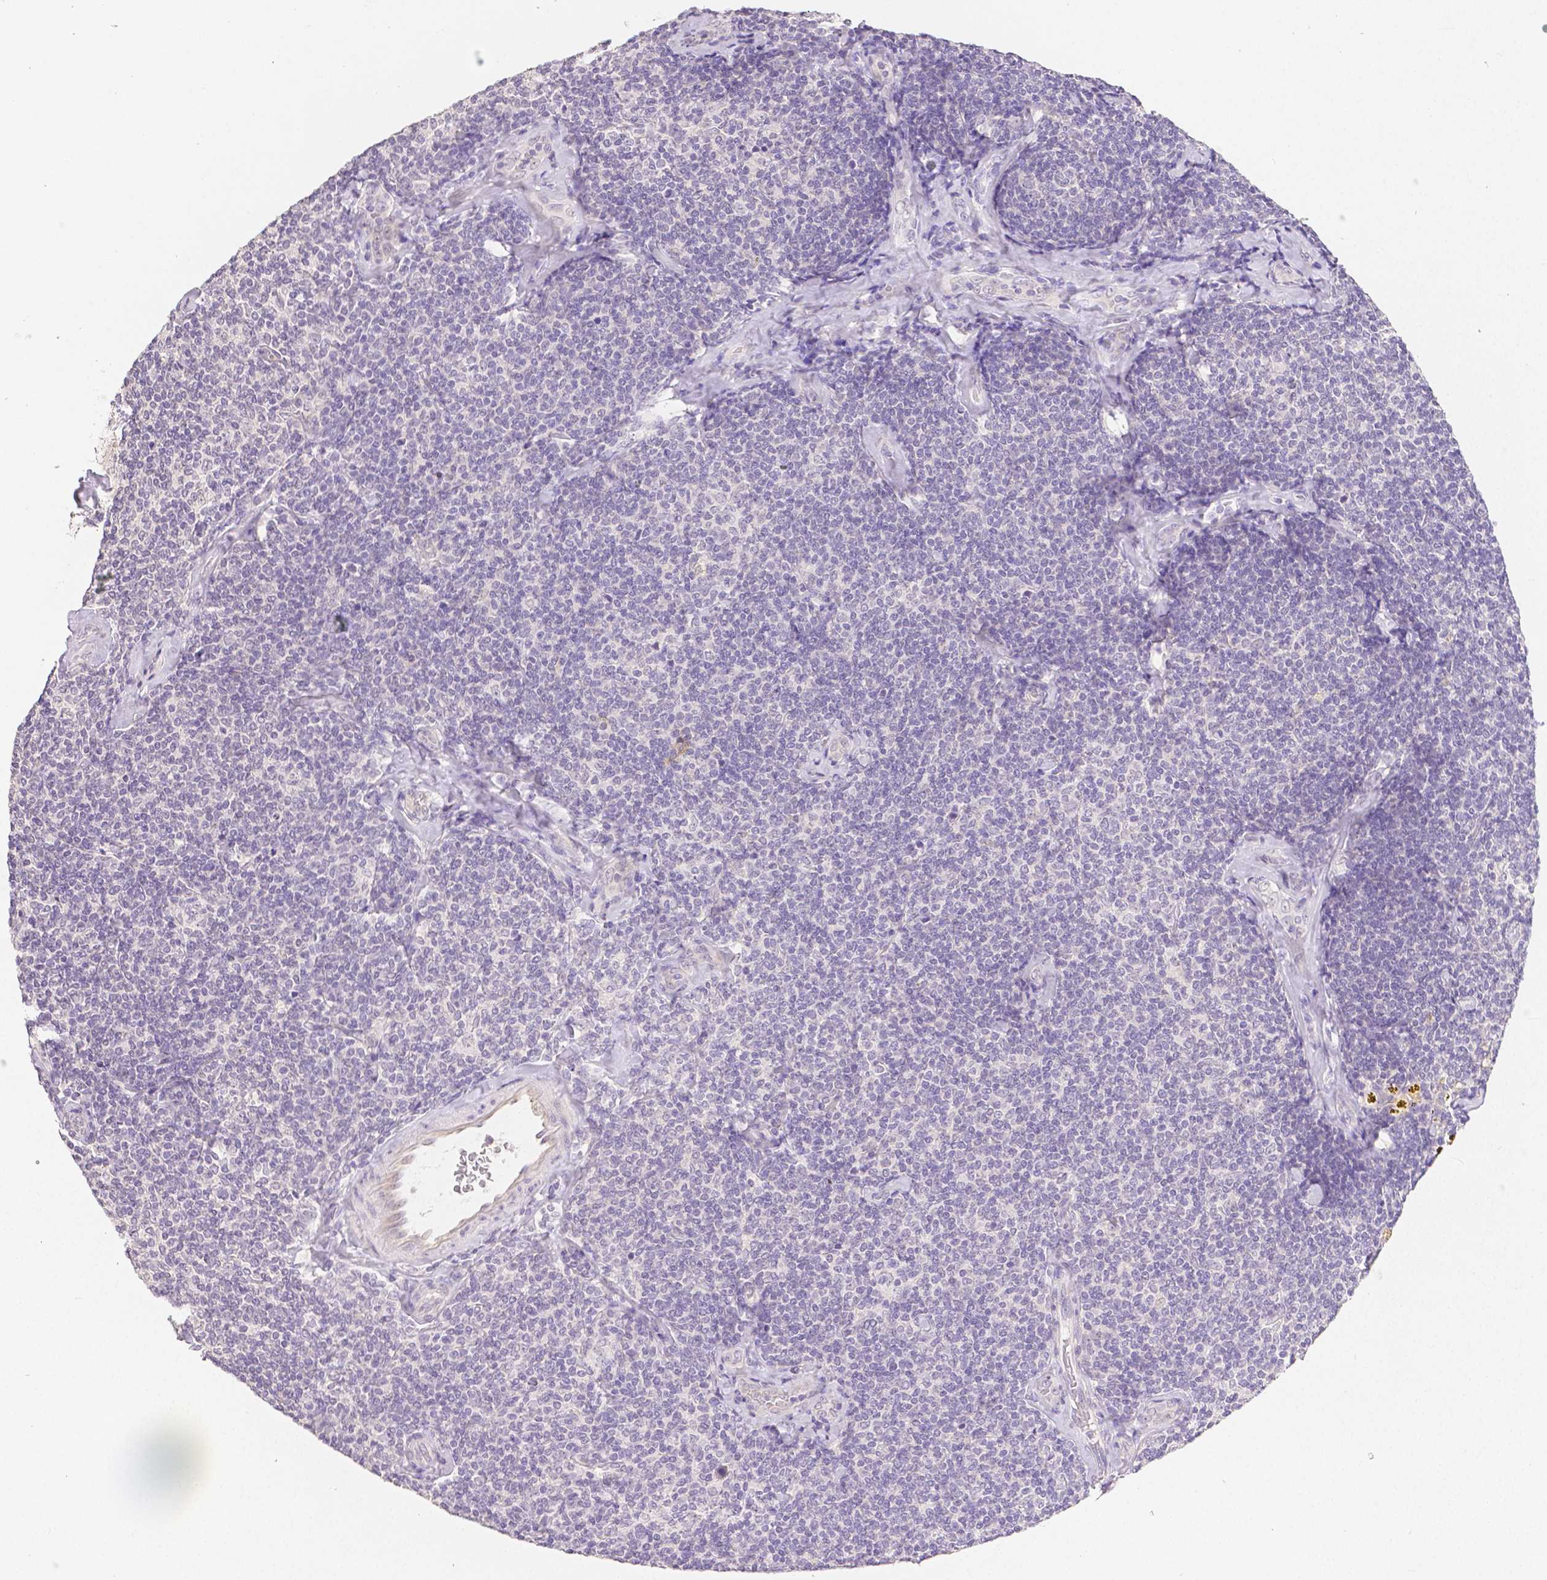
{"staining": {"intensity": "negative", "quantity": "none", "location": "none"}, "tissue": "lymphoma", "cell_type": "Tumor cells", "image_type": "cancer", "snomed": [{"axis": "morphology", "description": "Malignant lymphoma, non-Hodgkin's type, Low grade"}, {"axis": "topography", "description": "Lymph node"}], "caption": "Tumor cells show no significant expression in lymphoma.", "gene": "OCLN", "patient": {"sex": "female", "age": 56}}